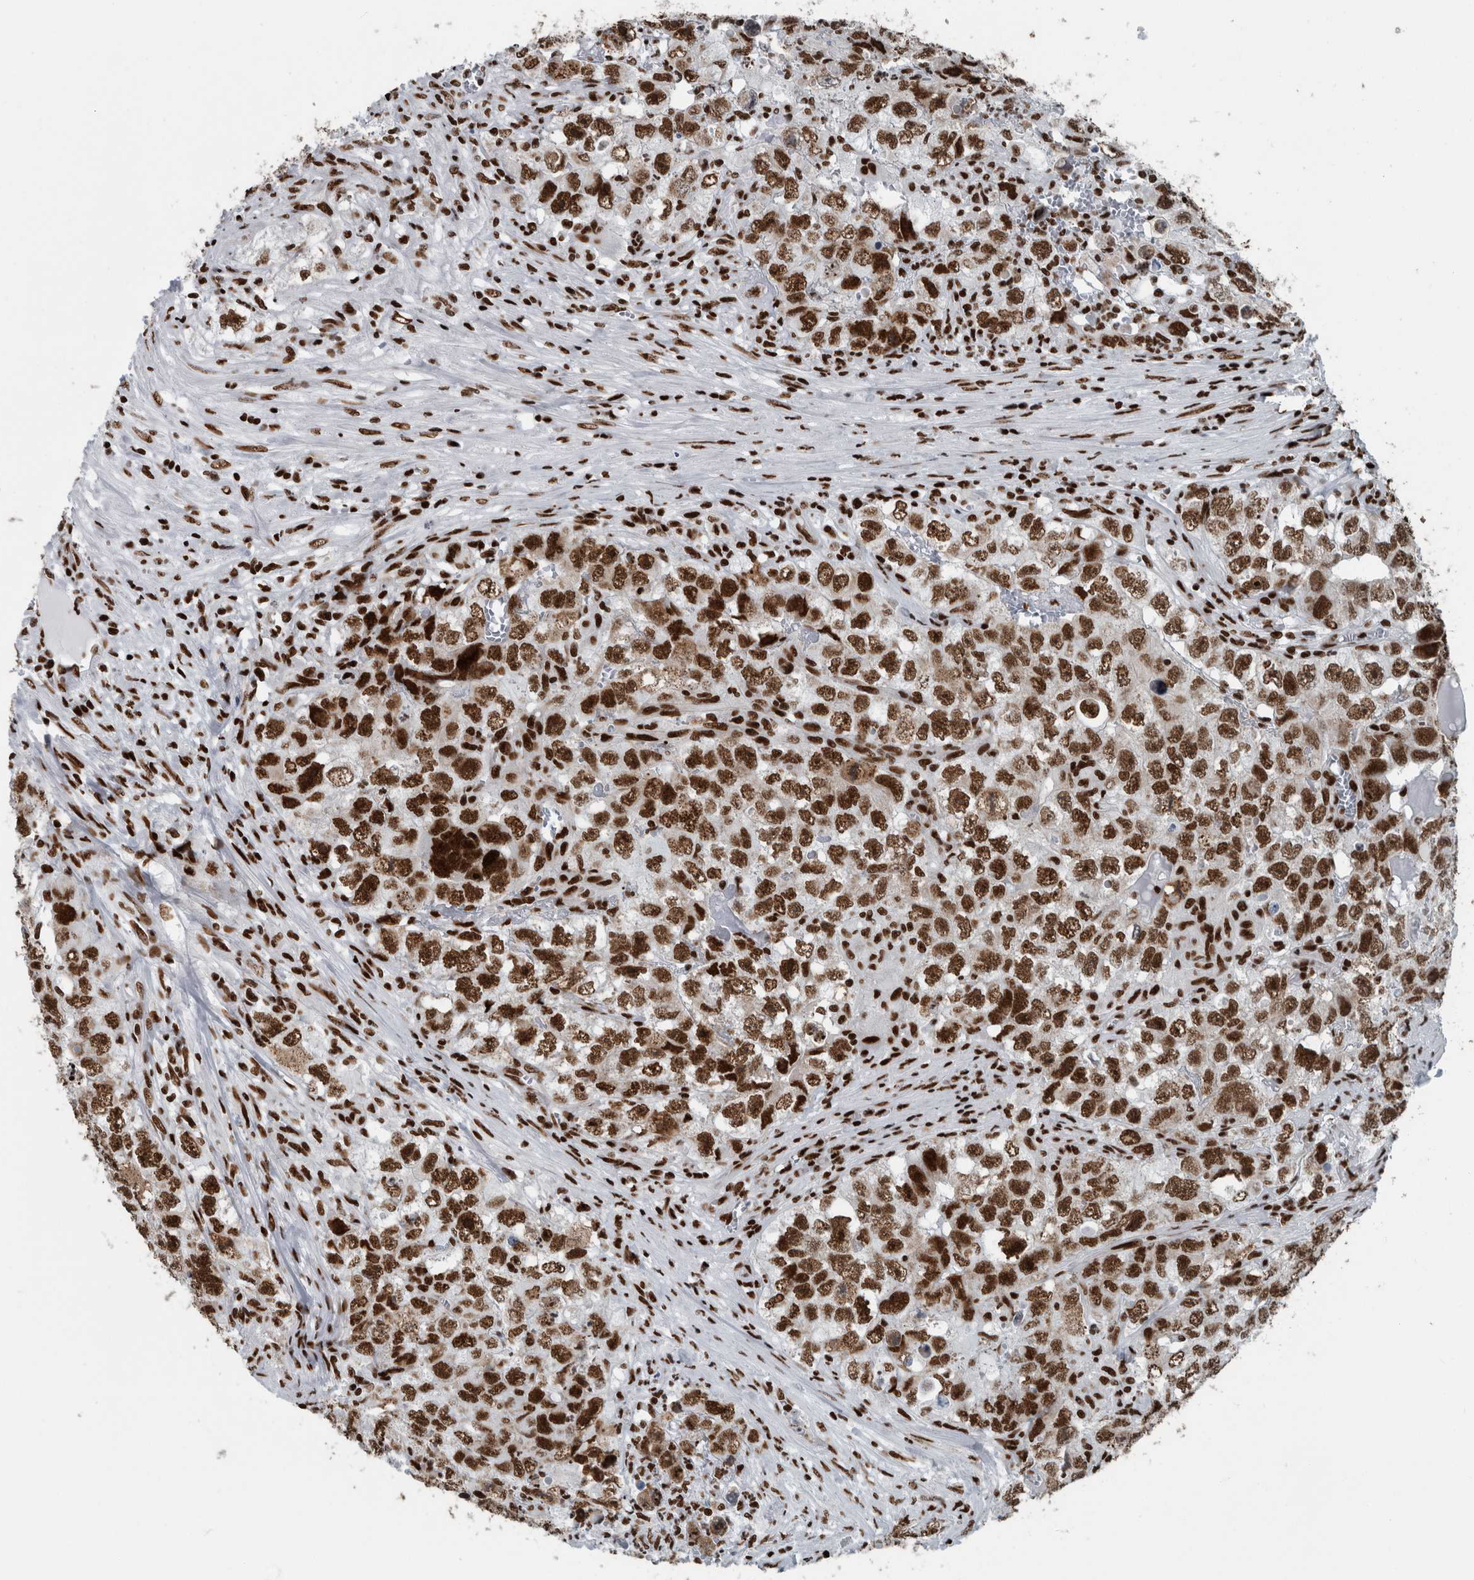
{"staining": {"intensity": "strong", "quantity": ">75%", "location": "nuclear"}, "tissue": "testis cancer", "cell_type": "Tumor cells", "image_type": "cancer", "snomed": [{"axis": "morphology", "description": "Seminoma, NOS"}, {"axis": "morphology", "description": "Carcinoma, Embryonal, NOS"}, {"axis": "topography", "description": "Testis"}], "caption": "Embryonal carcinoma (testis) stained for a protein demonstrates strong nuclear positivity in tumor cells. (DAB IHC, brown staining for protein, blue staining for nuclei).", "gene": "DNMT3A", "patient": {"sex": "male", "age": 43}}